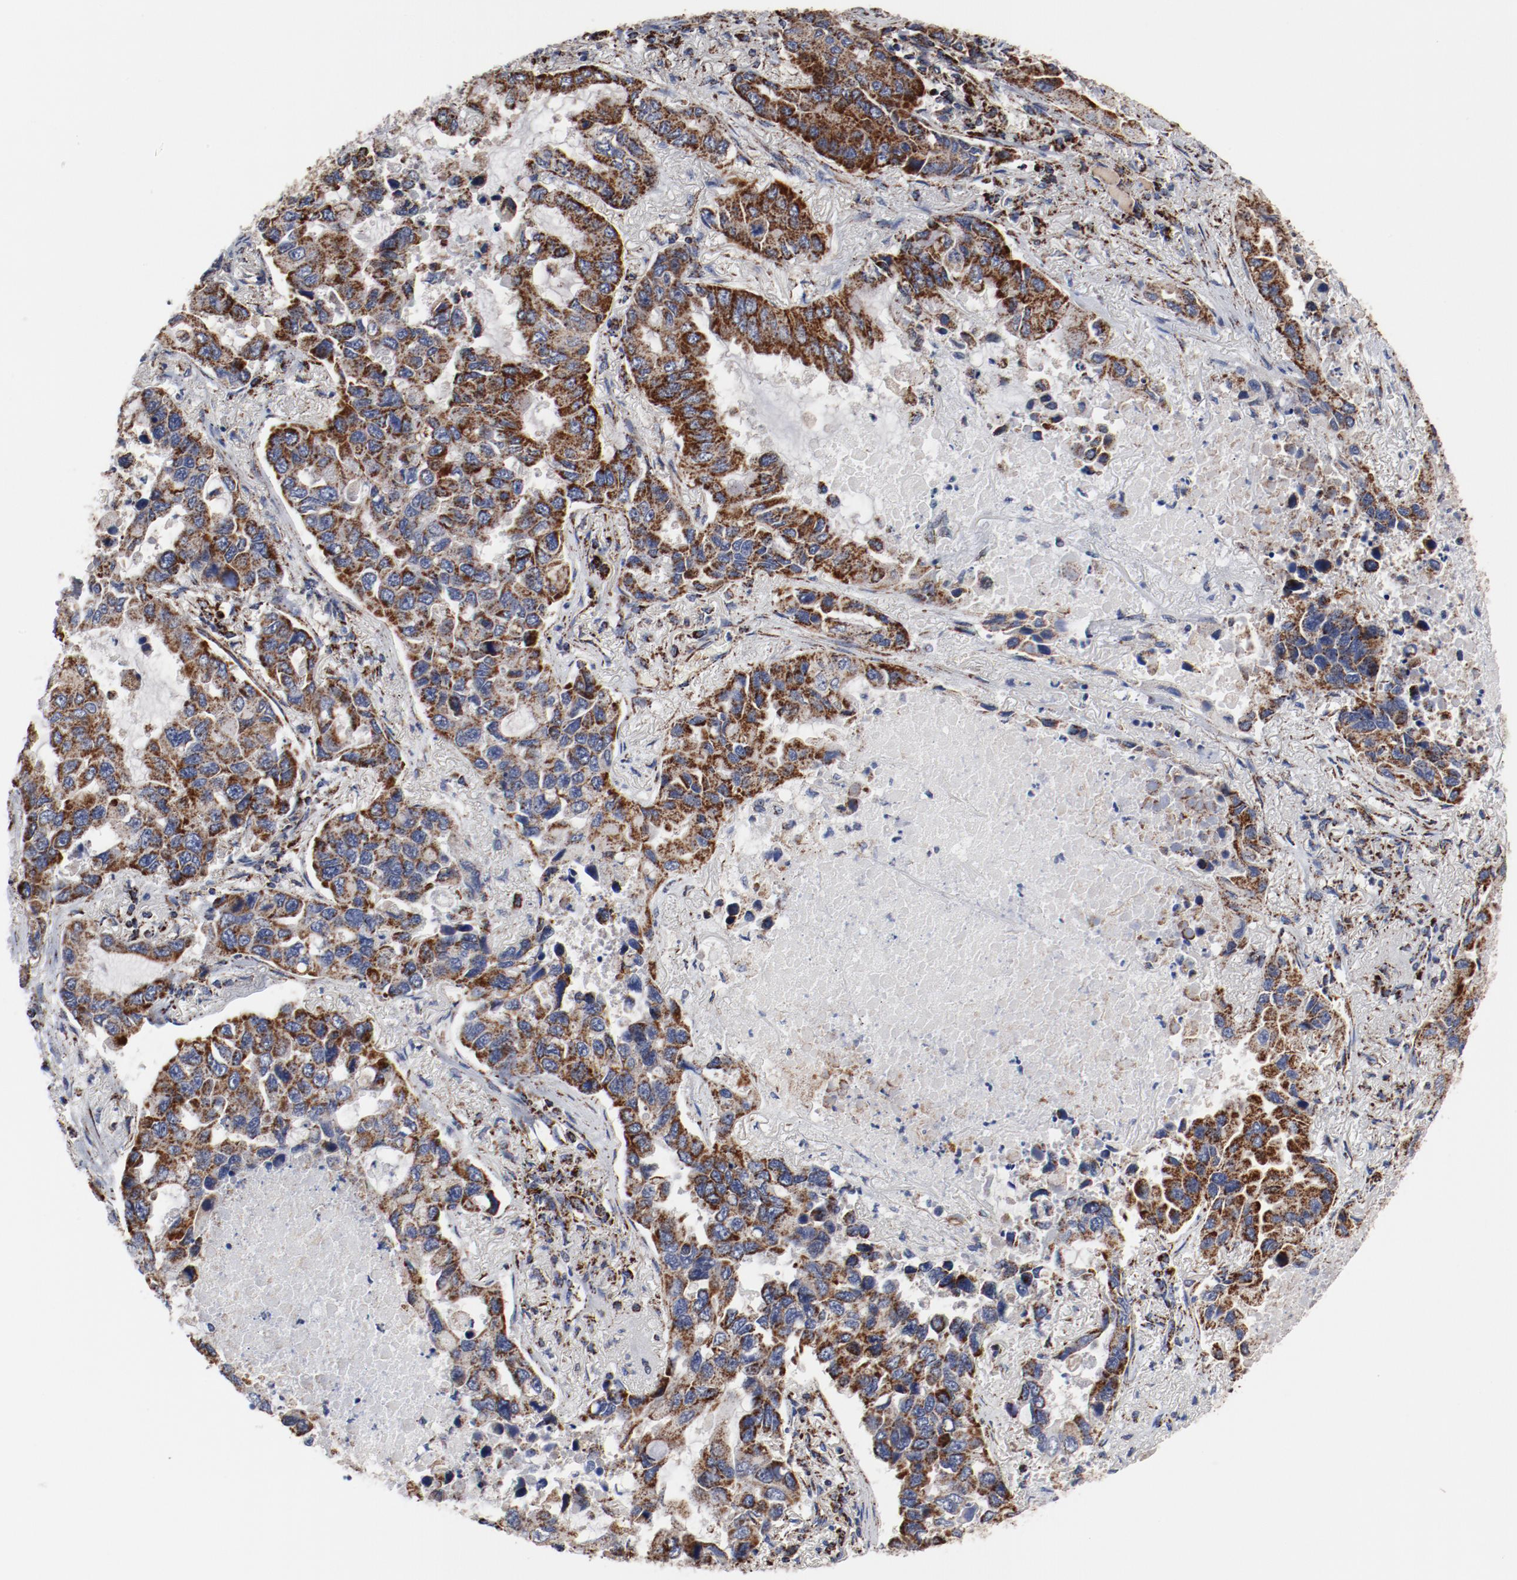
{"staining": {"intensity": "moderate", "quantity": ">75%", "location": "cytoplasmic/membranous"}, "tissue": "lung cancer", "cell_type": "Tumor cells", "image_type": "cancer", "snomed": [{"axis": "morphology", "description": "Adenocarcinoma, NOS"}, {"axis": "topography", "description": "Lung"}], "caption": "DAB (3,3'-diaminobenzidine) immunohistochemical staining of lung cancer (adenocarcinoma) demonstrates moderate cytoplasmic/membranous protein staining in approximately >75% of tumor cells. (IHC, brightfield microscopy, high magnification).", "gene": "NDUFV2", "patient": {"sex": "male", "age": 64}}